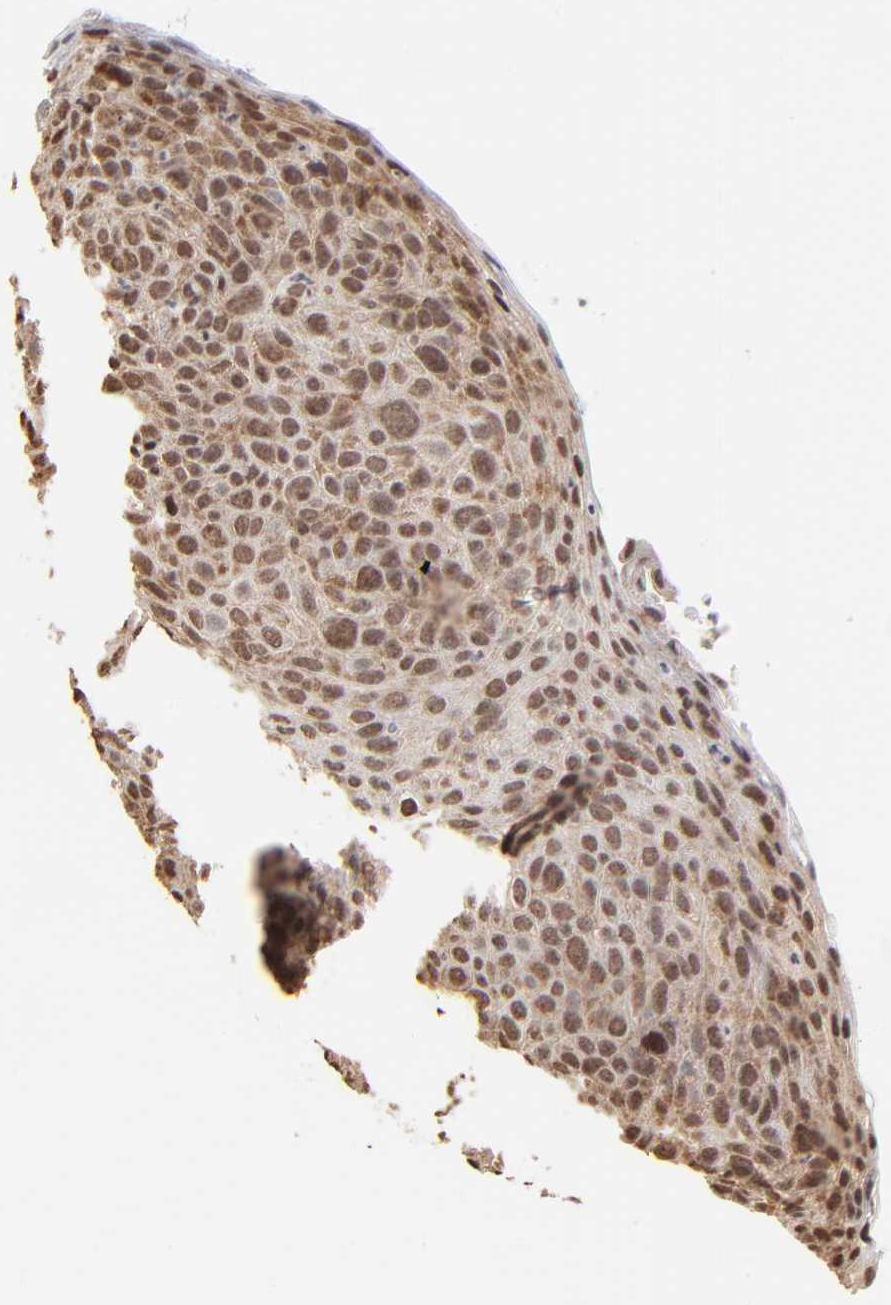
{"staining": {"intensity": "moderate", "quantity": ">75%", "location": "cytoplasmic/membranous,nuclear"}, "tissue": "skin cancer", "cell_type": "Tumor cells", "image_type": "cancer", "snomed": [{"axis": "morphology", "description": "Squamous cell carcinoma, NOS"}, {"axis": "topography", "description": "Skin"}], "caption": "Approximately >75% of tumor cells in squamous cell carcinoma (skin) show moderate cytoplasmic/membranous and nuclear protein expression as visualized by brown immunohistochemical staining.", "gene": "BRPF1", "patient": {"sex": "male", "age": 87}}